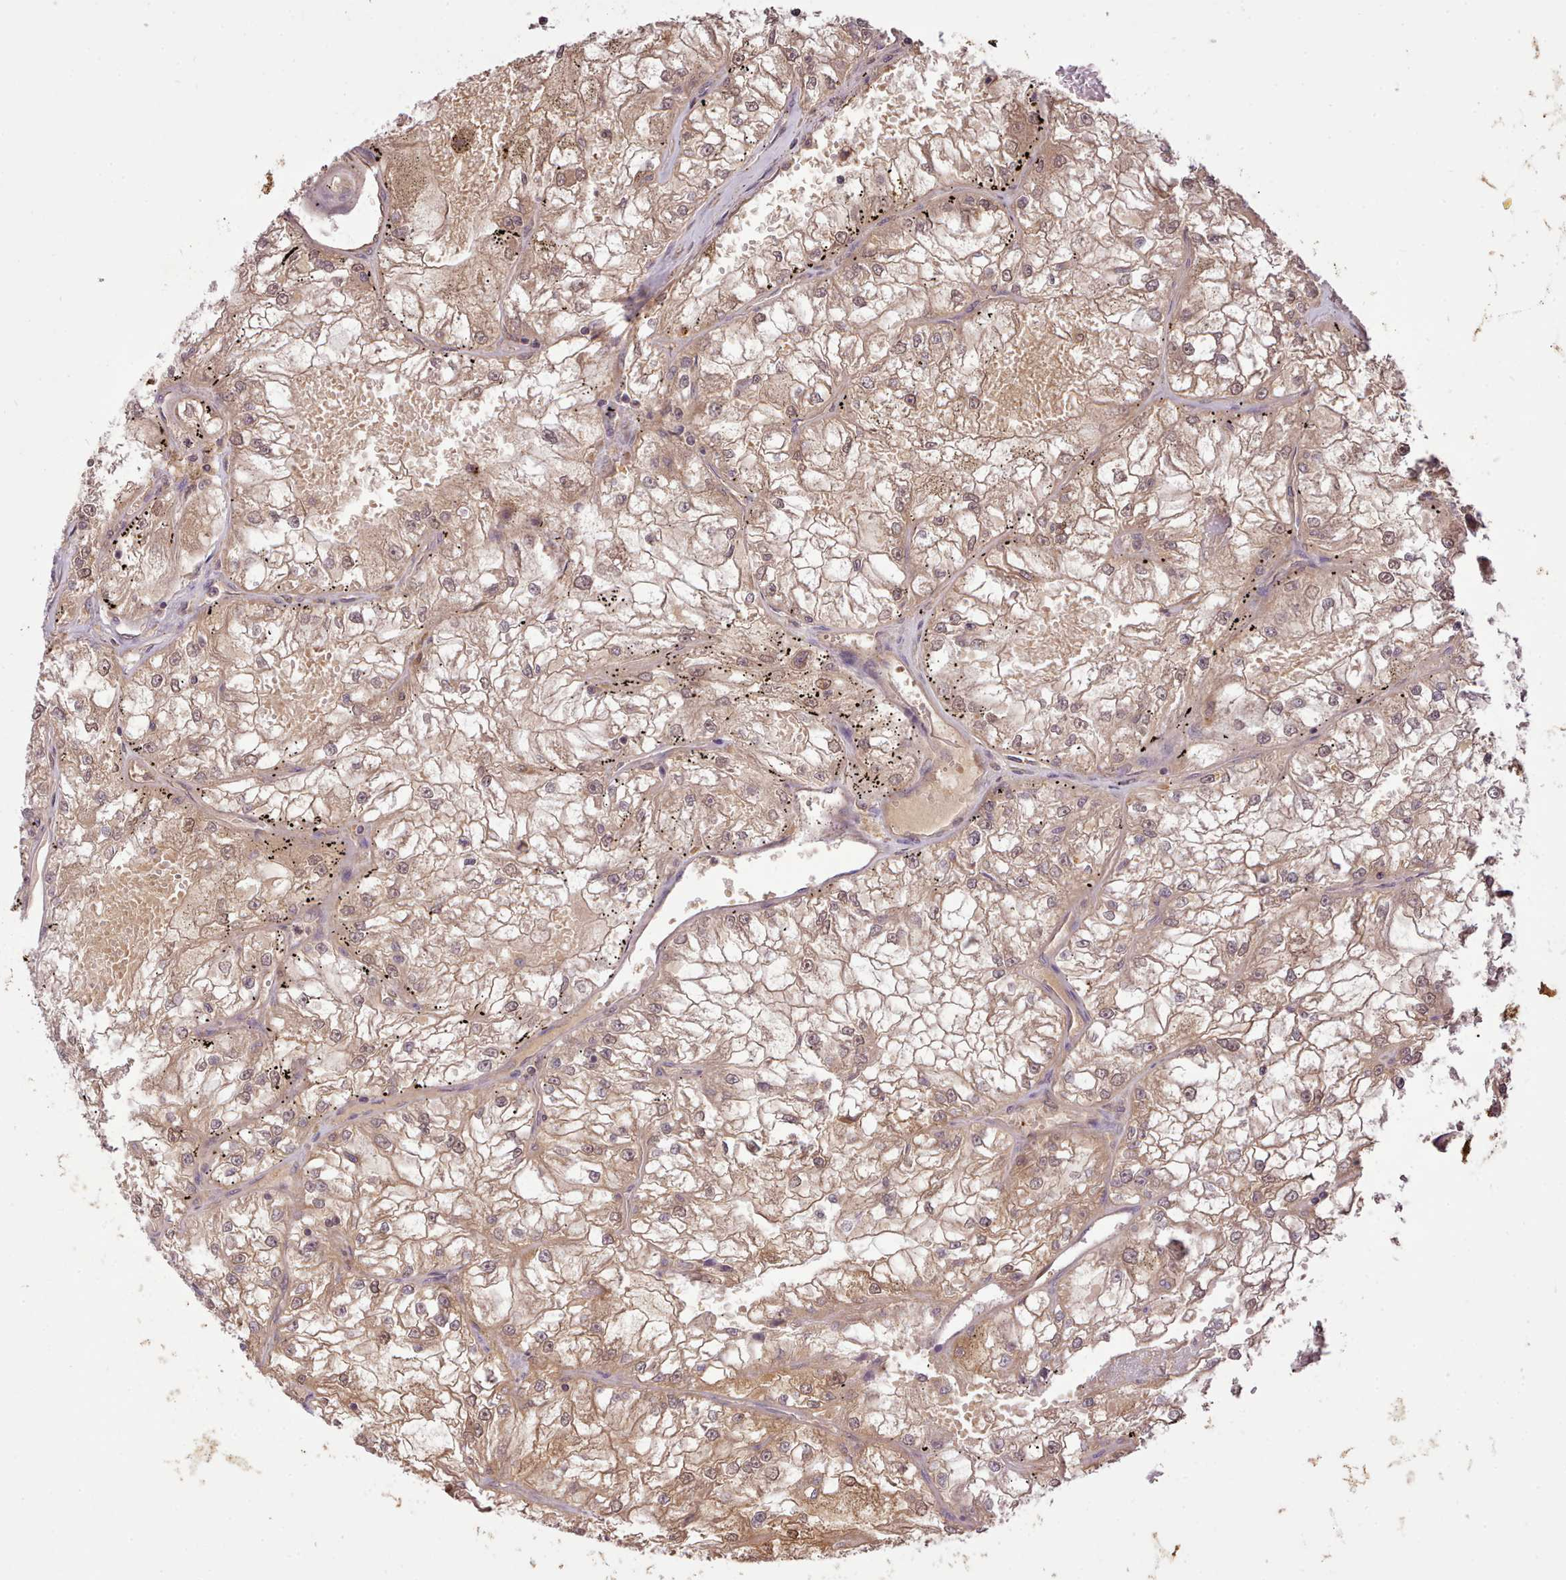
{"staining": {"intensity": "moderate", "quantity": ">75%", "location": "cytoplasmic/membranous,nuclear"}, "tissue": "renal cancer", "cell_type": "Tumor cells", "image_type": "cancer", "snomed": [{"axis": "morphology", "description": "Adenocarcinoma, NOS"}, {"axis": "topography", "description": "Kidney"}], "caption": "A medium amount of moderate cytoplasmic/membranous and nuclear positivity is appreciated in approximately >75% of tumor cells in renal cancer (adenocarcinoma) tissue. The staining was performed using DAB (3,3'-diaminobenzidine) to visualize the protein expression in brown, while the nuclei were stained in blue with hematoxylin (Magnification: 20x).", "gene": "ARL17A", "patient": {"sex": "female", "age": 72}}